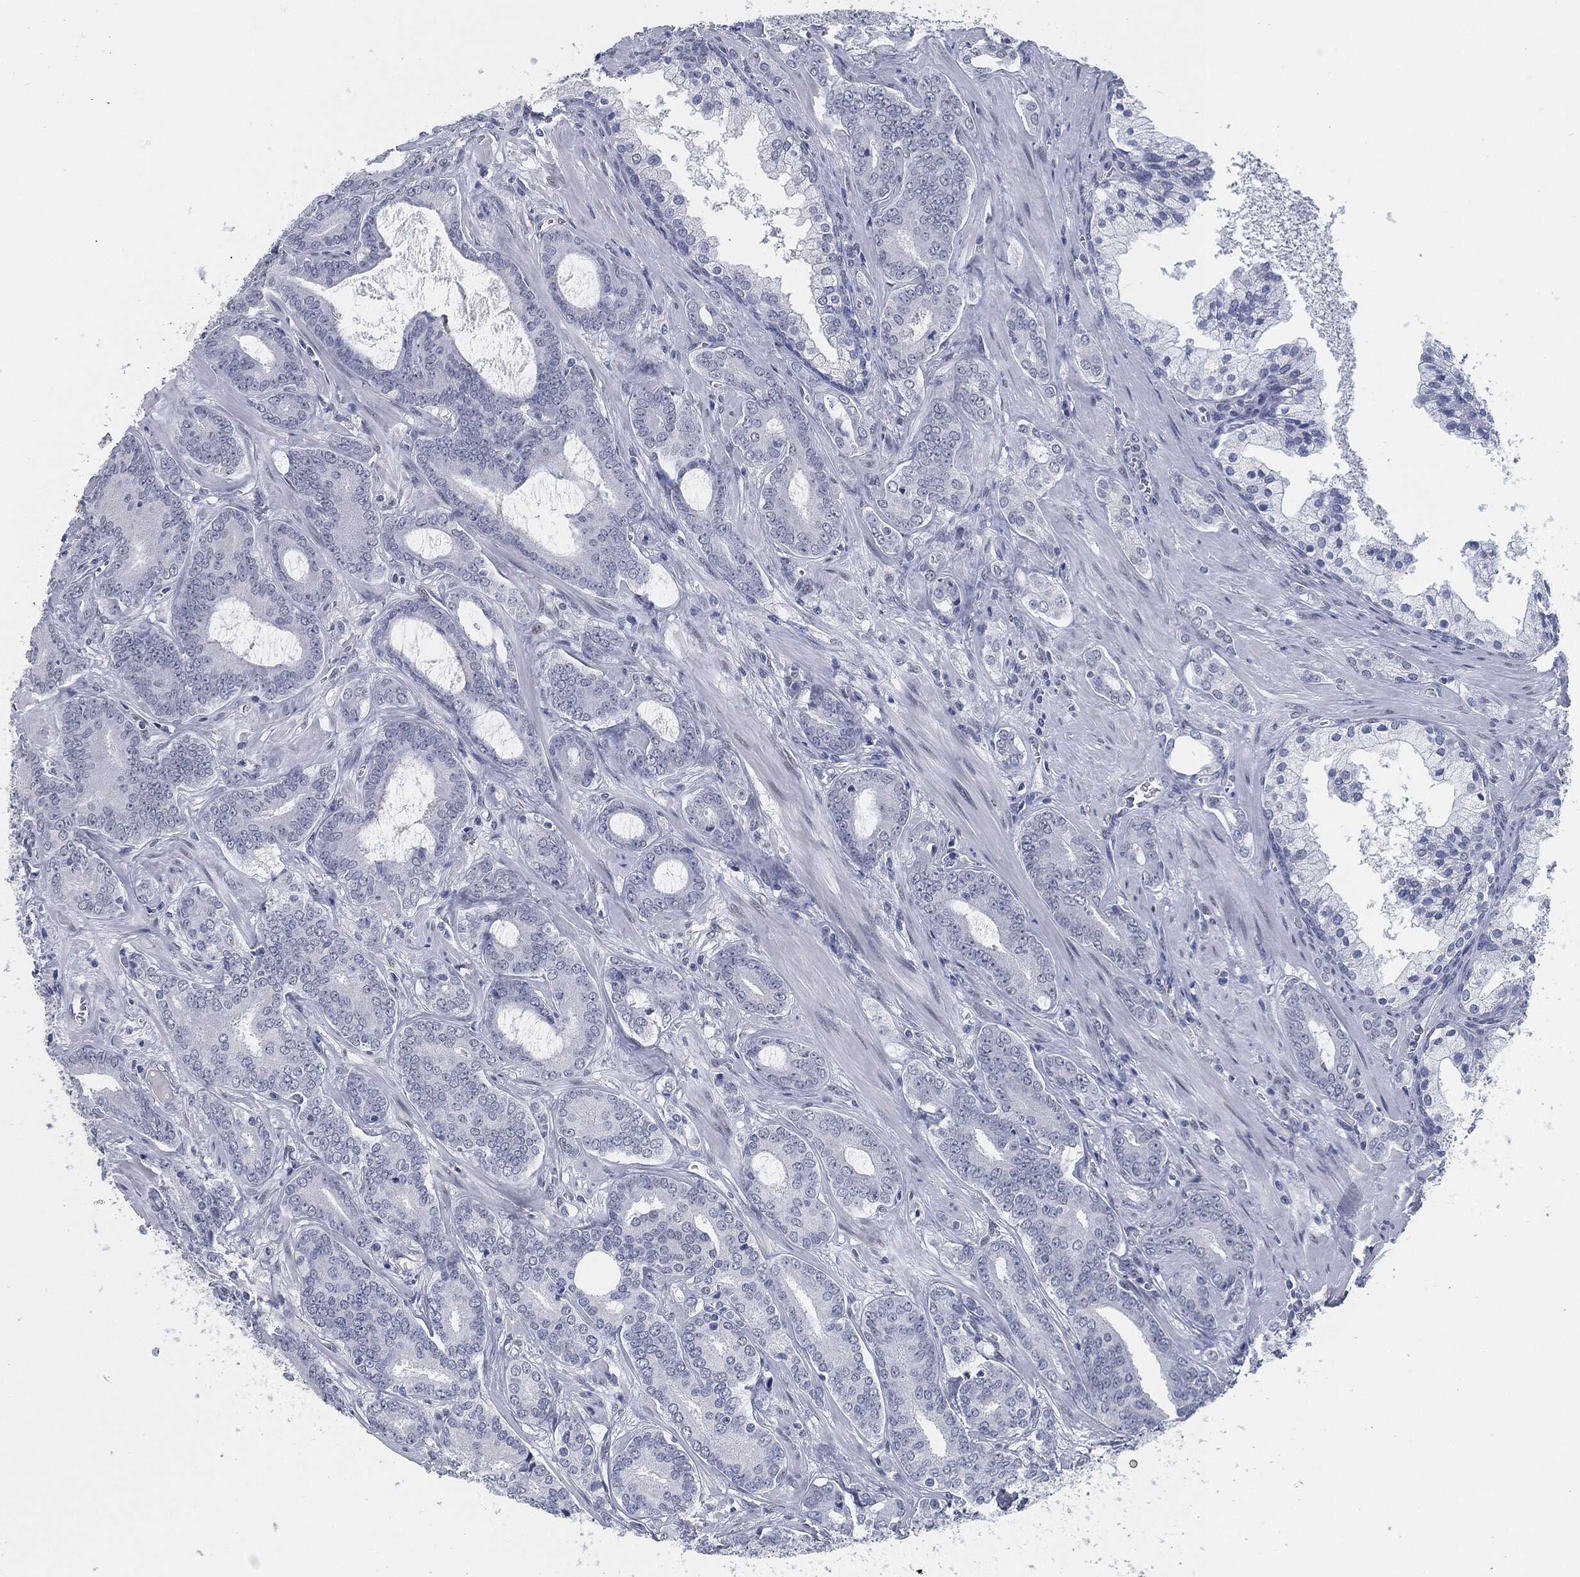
{"staining": {"intensity": "negative", "quantity": "none", "location": "none"}, "tissue": "prostate cancer", "cell_type": "Tumor cells", "image_type": "cancer", "snomed": [{"axis": "morphology", "description": "Adenocarcinoma, NOS"}, {"axis": "topography", "description": "Prostate"}], "caption": "Immunohistochemical staining of human prostate cancer (adenocarcinoma) exhibits no significant positivity in tumor cells. (DAB (3,3'-diaminobenzidine) immunohistochemistry, high magnification).", "gene": "PROM1", "patient": {"sex": "male", "age": 55}}